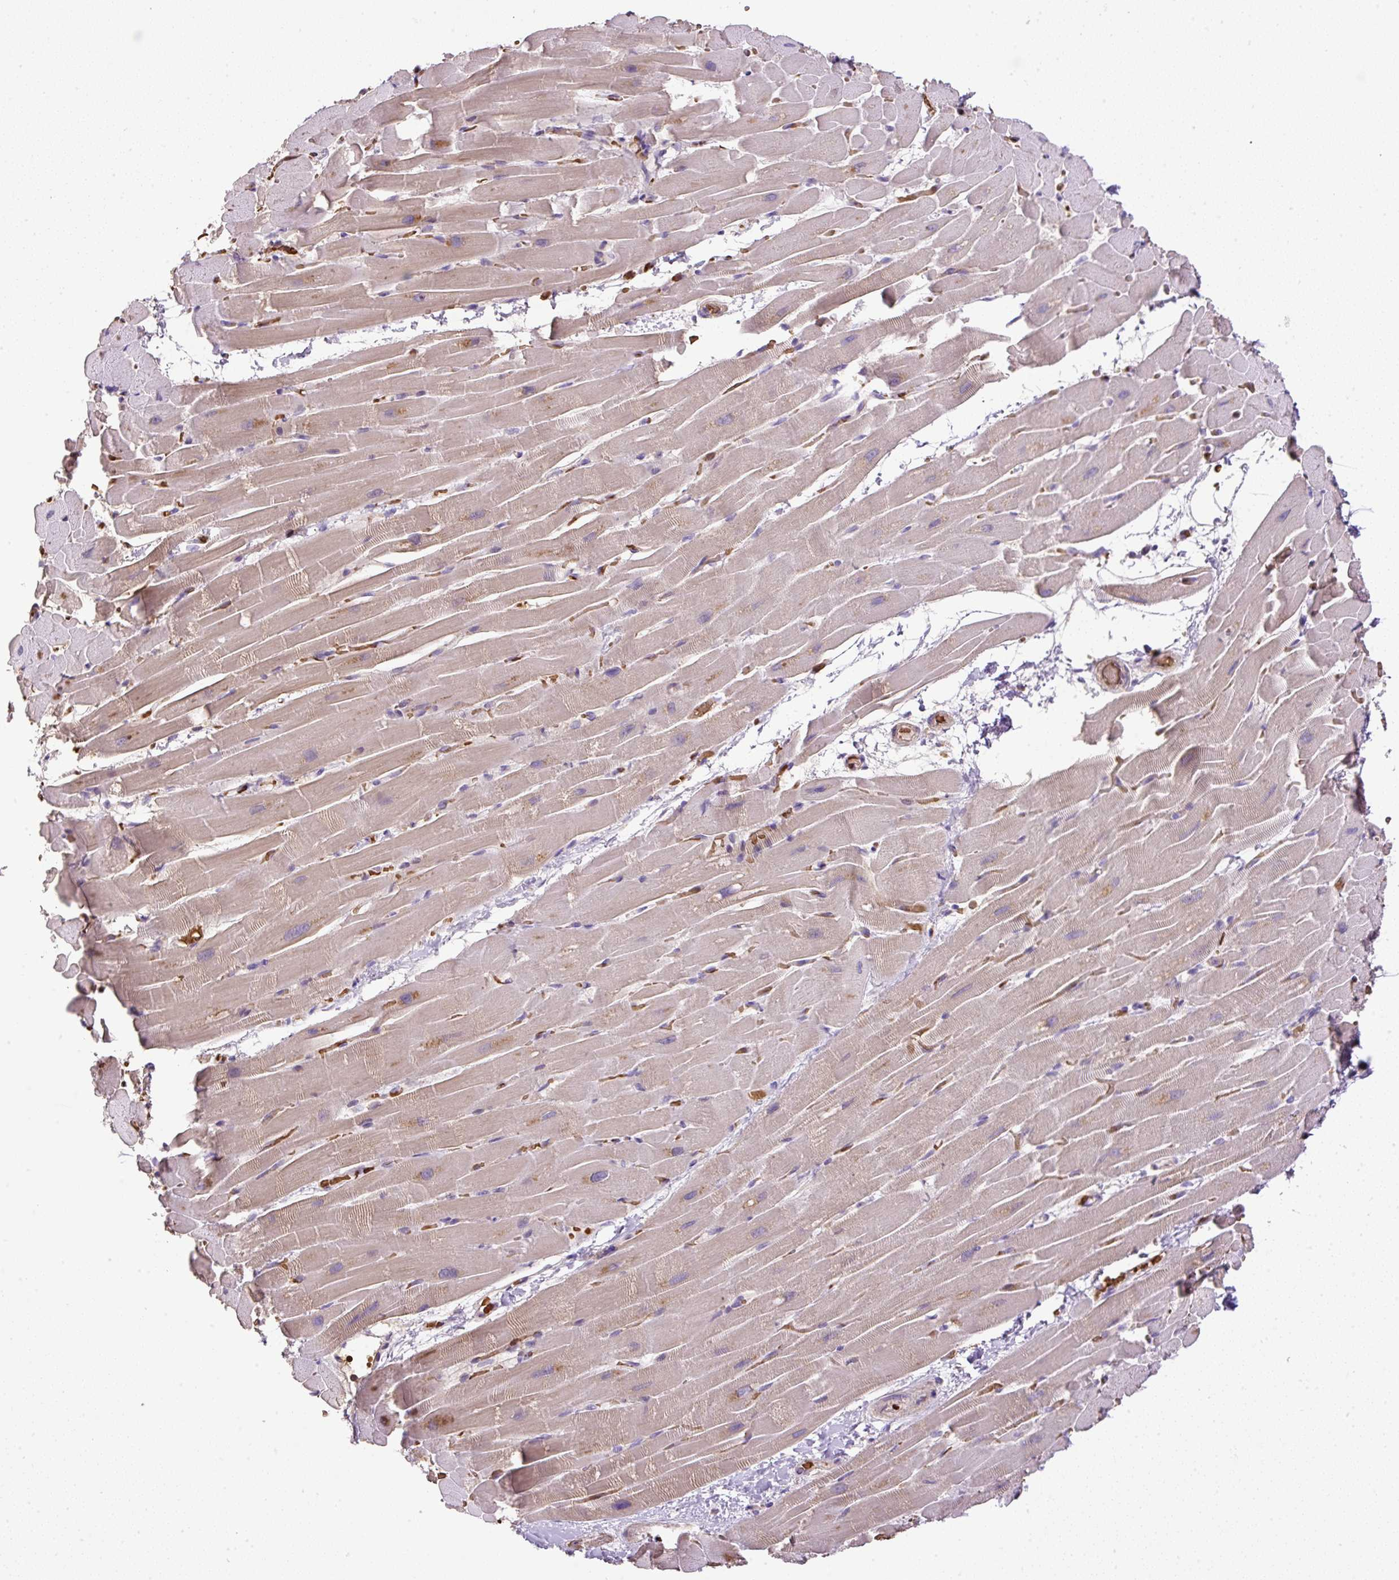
{"staining": {"intensity": "weak", "quantity": "<25%", "location": "cytoplasmic/membranous"}, "tissue": "heart muscle", "cell_type": "Cardiomyocytes", "image_type": "normal", "snomed": [{"axis": "morphology", "description": "Normal tissue, NOS"}, {"axis": "topography", "description": "Heart"}], "caption": "DAB (3,3'-diaminobenzidine) immunohistochemical staining of unremarkable human heart muscle demonstrates no significant expression in cardiomyocytes.", "gene": "CXCL13", "patient": {"sex": "male", "age": 37}}